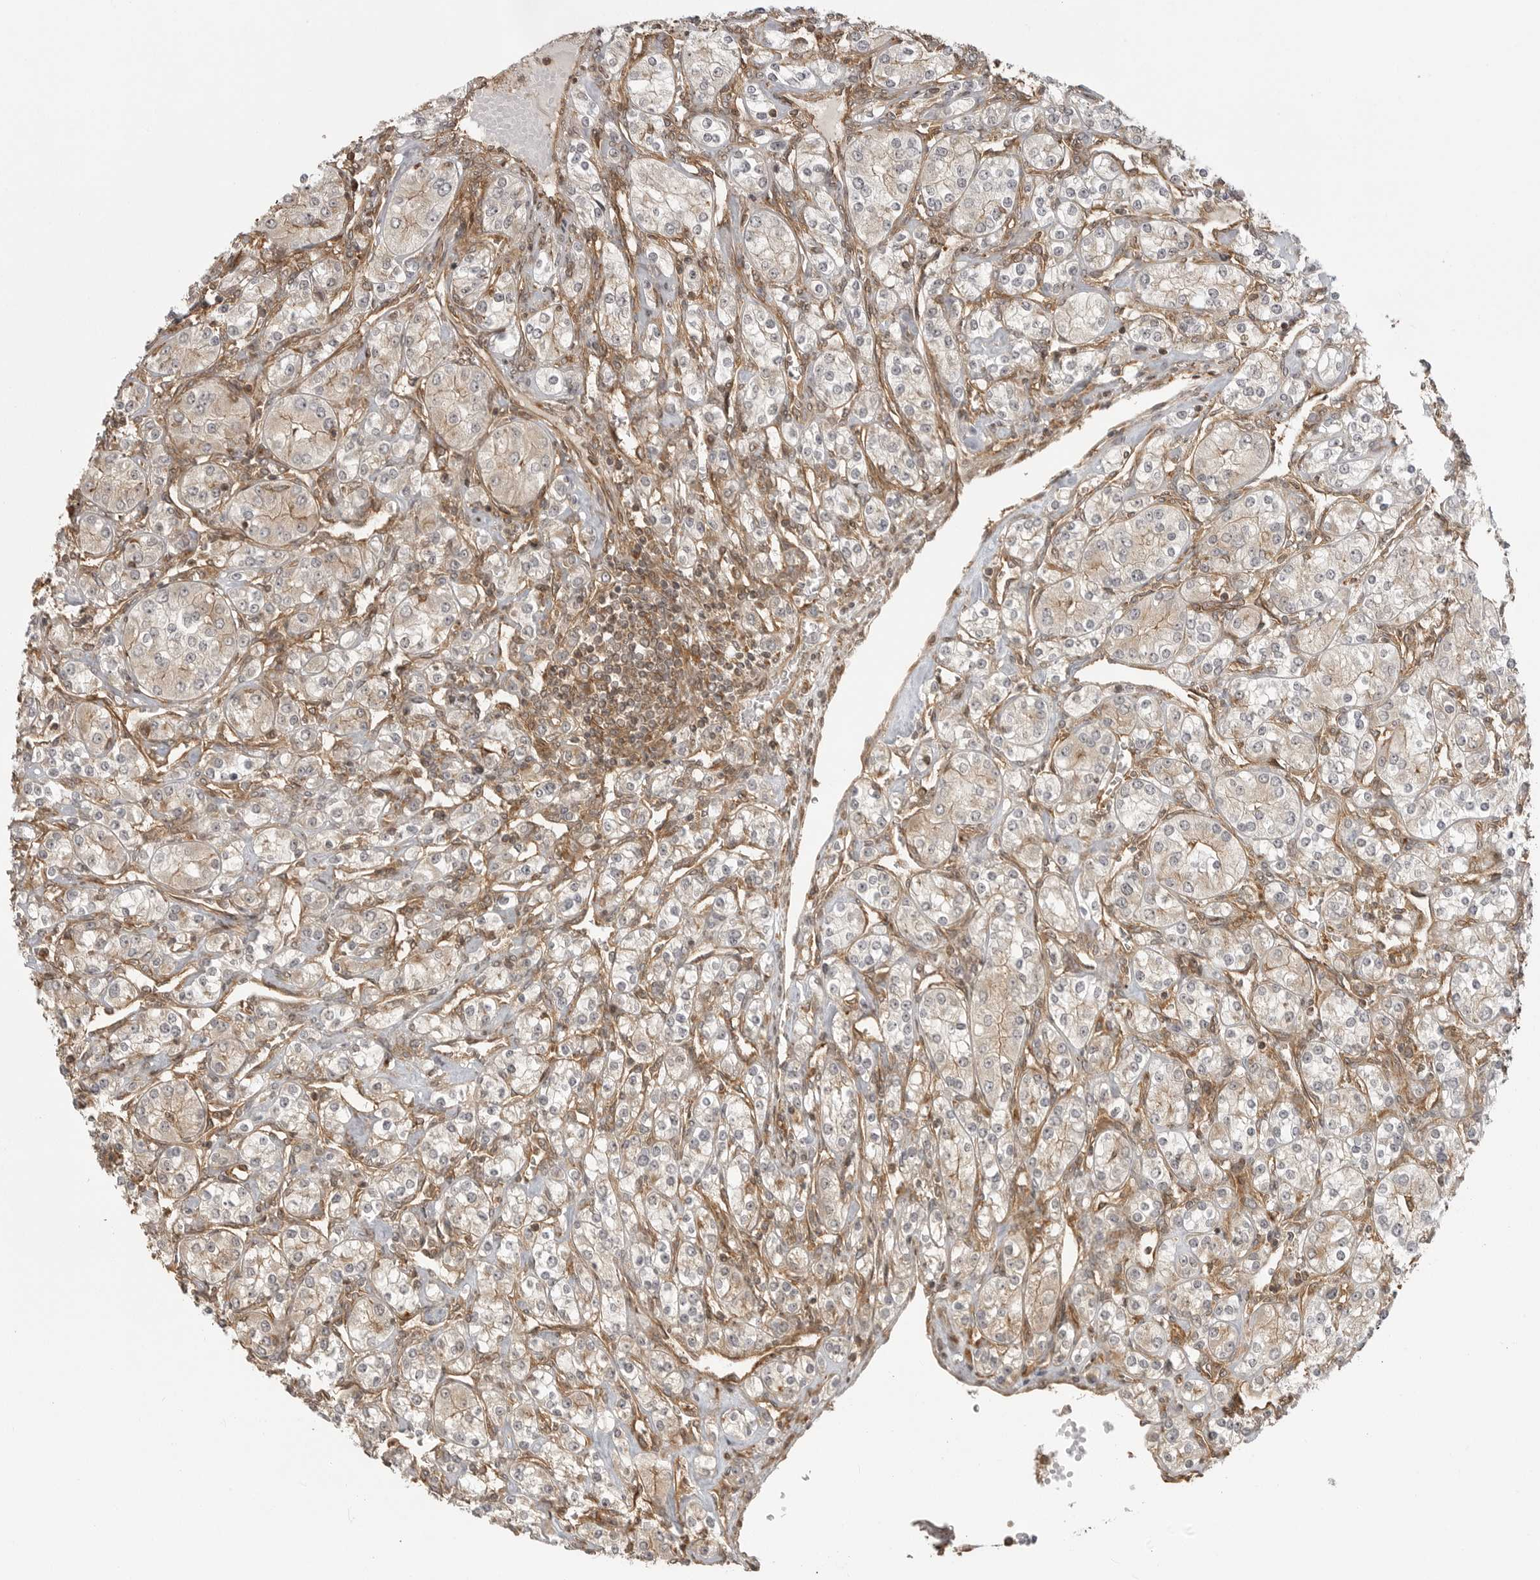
{"staining": {"intensity": "negative", "quantity": "none", "location": "none"}, "tissue": "renal cancer", "cell_type": "Tumor cells", "image_type": "cancer", "snomed": [{"axis": "morphology", "description": "Adenocarcinoma, NOS"}, {"axis": "topography", "description": "Kidney"}], "caption": "An IHC photomicrograph of renal cancer (adenocarcinoma) is shown. There is no staining in tumor cells of renal cancer (adenocarcinoma).", "gene": "FAT3", "patient": {"sex": "male", "age": 77}}